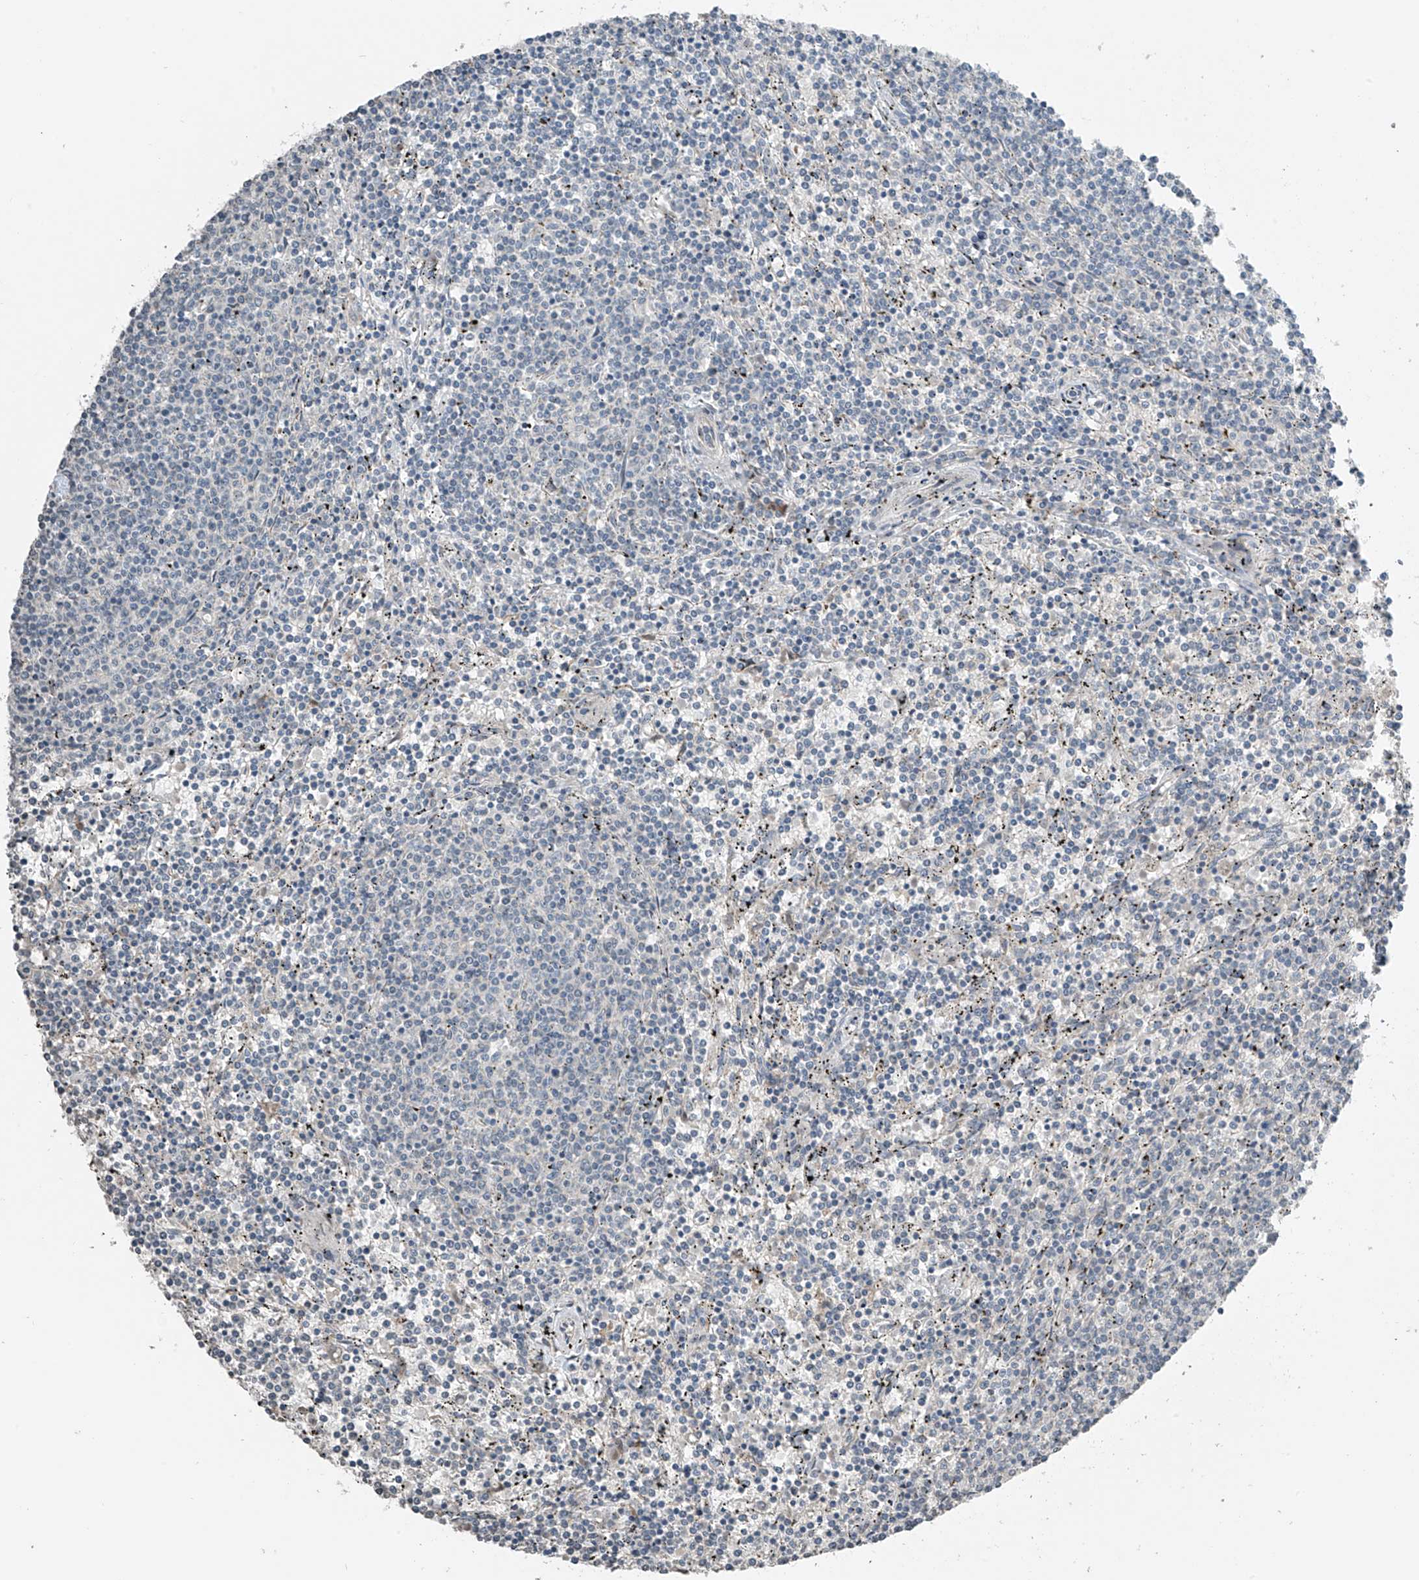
{"staining": {"intensity": "negative", "quantity": "none", "location": "none"}, "tissue": "lymphoma", "cell_type": "Tumor cells", "image_type": "cancer", "snomed": [{"axis": "morphology", "description": "Malignant lymphoma, non-Hodgkin's type, Low grade"}, {"axis": "topography", "description": "Spleen"}], "caption": "IHC histopathology image of lymphoma stained for a protein (brown), which exhibits no expression in tumor cells.", "gene": "HOXA11", "patient": {"sex": "female", "age": 50}}